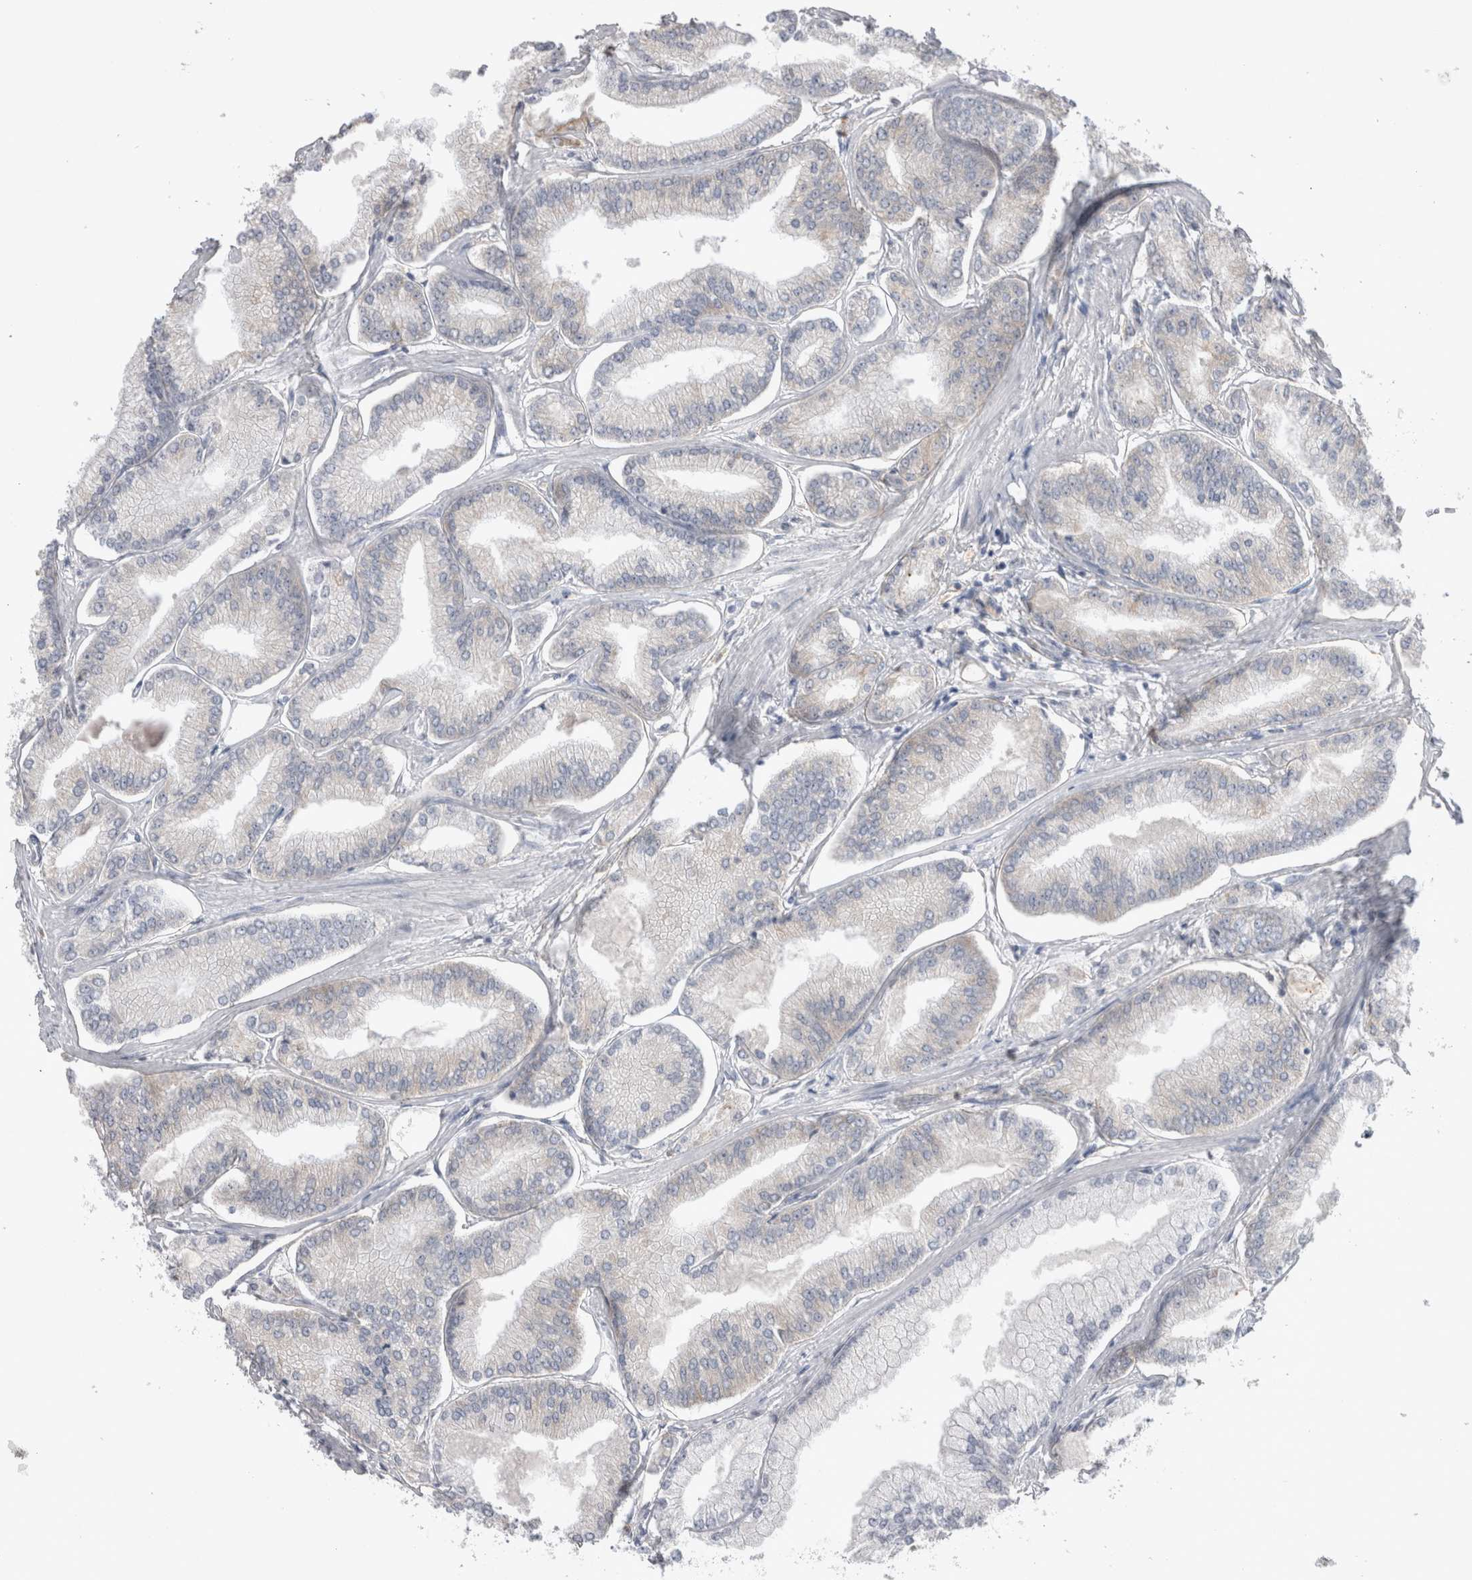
{"staining": {"intensity": "negative", "quantity": "none", "location": "none"}, "tissue": "prostate cancer", "cell_type": "Tumor cells", "image_type": "cancer", "snomed": [{"axis": "morphology", "description": "Adenocarcinoma, Low grade"}, {"axis": "topography", "description": "Prostate"}], "caption": "An IHC micrograph of prostate cancer (adenocarcinoma (low-grade)) is shown. There is no staining in tumor cells of prostate cancer (adenocarcinoma (low-grade)).", "gene": "ZNF341", "patient": {"sex": "male", "age": 52}}